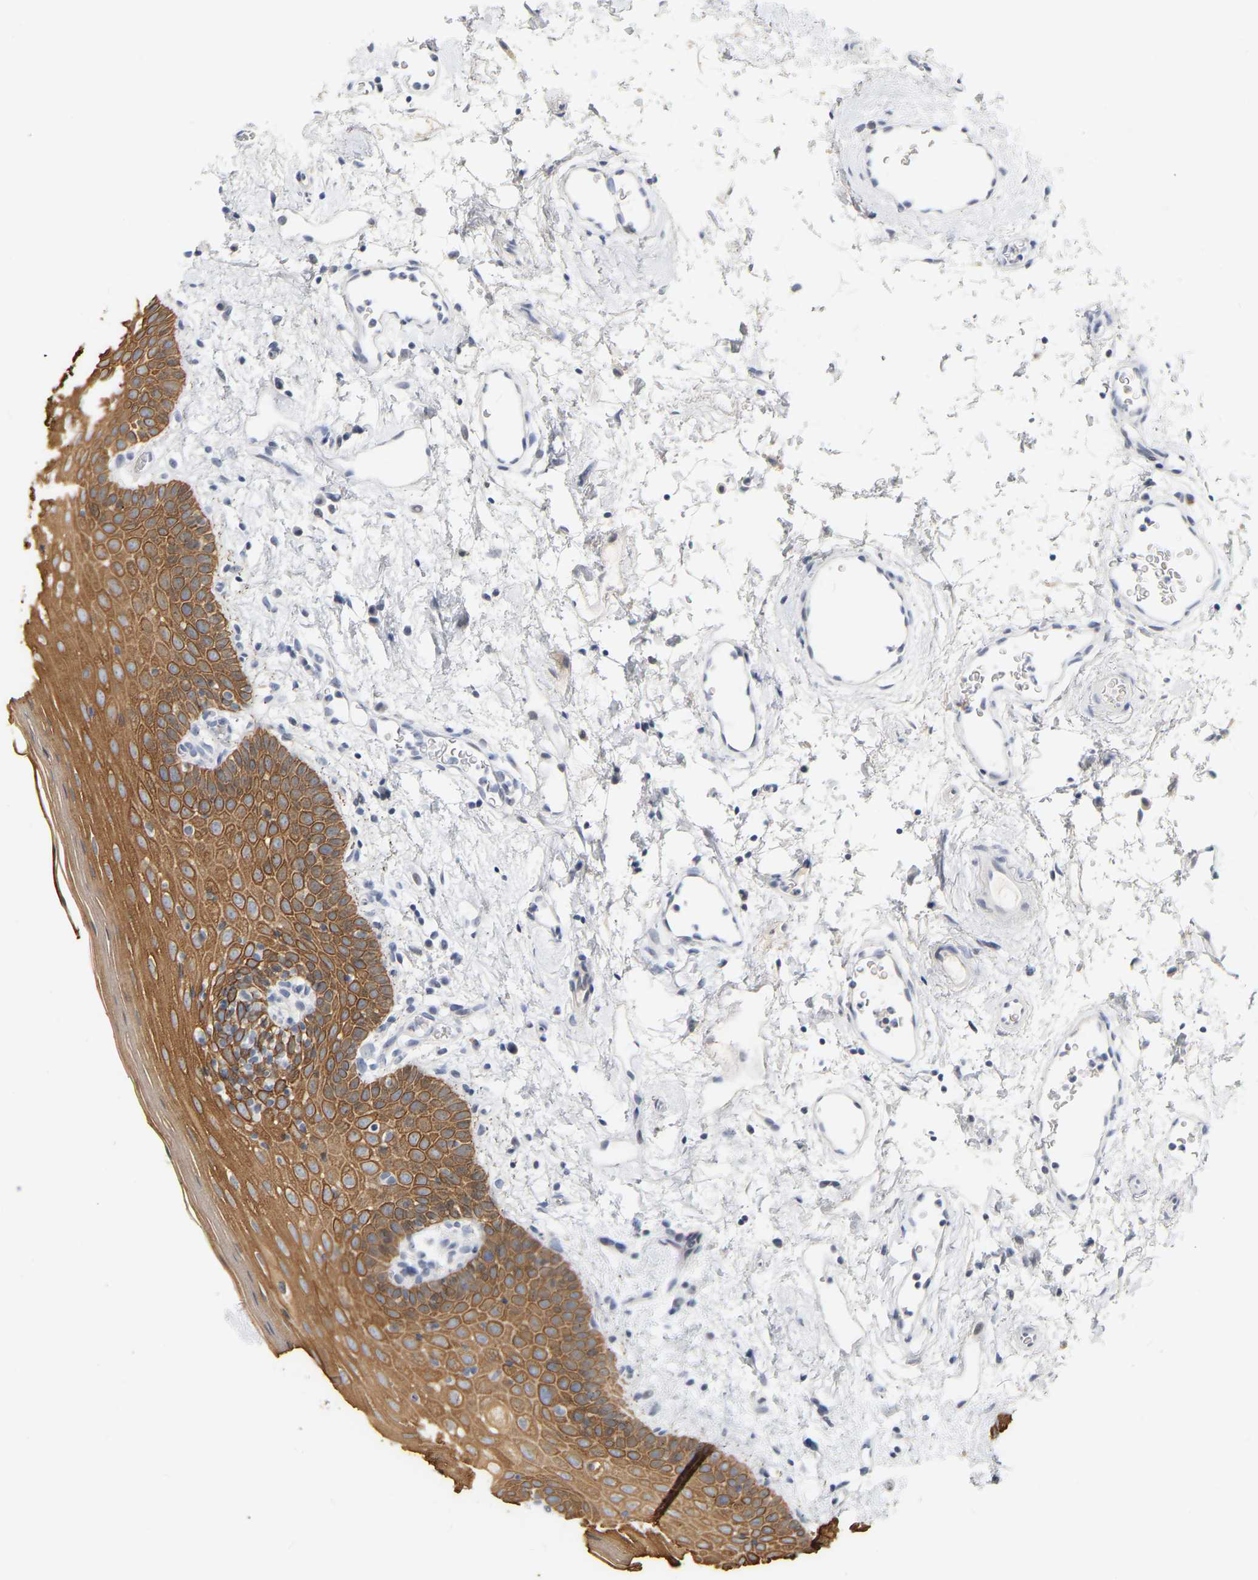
{"staining": {"intensity": "moderate", "quantity": ">75%", "location": "cytoplasmic/membranous"}, "tissue": "oral mucosa", "cell_type": "Squamous epithelial cells", "image_type": "normal", "snomed": [{"axis": "morphology", "description": "Normal tissue, NOS"}, {"axis": "topography", "description": "Oral tissue"}], "caption": "Unremarkable oral mucosa demonstrates moderate cytoplasmic/membranous staining in about >75% of squamous epithelial cells, visualized by immunohistochemistry.", "gene": "KRT76", "patient": {"sex": "male", "age": 66}}